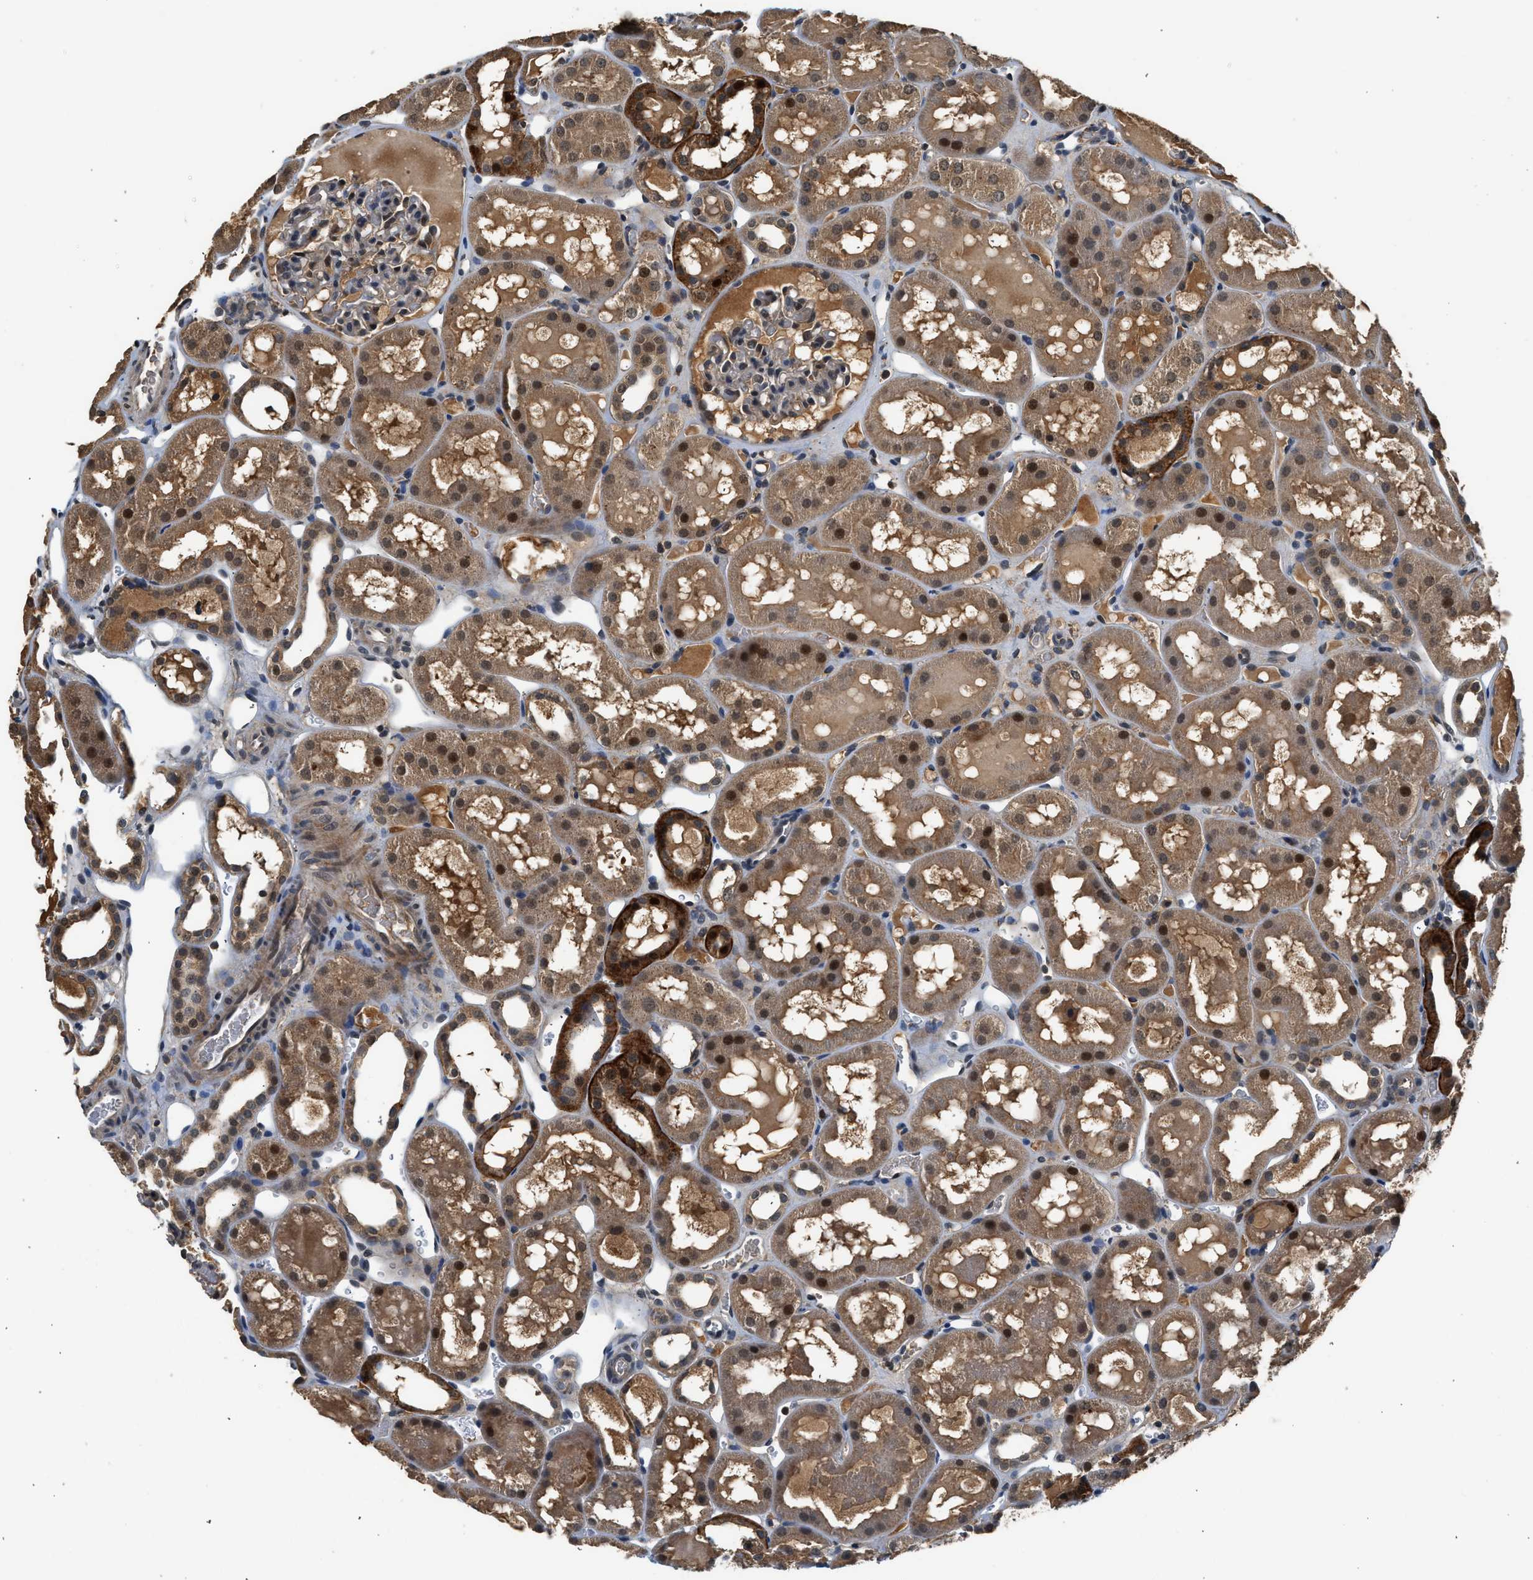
{"staining": {"intensity": "moderate", "quantity": "<25%", "location": "nuclear"}, "tissue": "kidney", "cell_type": "Cells in glomeruli", "image_type": "normal", "snomed": [{"axis": "morphology", "description": "Normal tissue, NOS"}, {"axis": "topography", "description": "Kidney"}, {"axis": "topography", "description": "Urinary bladder"}], "caption": "Moderate nuclear staining is present in approximately <25% of cells in glomeruli in benign kidney.", "gene": "SLC15A4", "patient": {"sex": "male", "age": 16}}